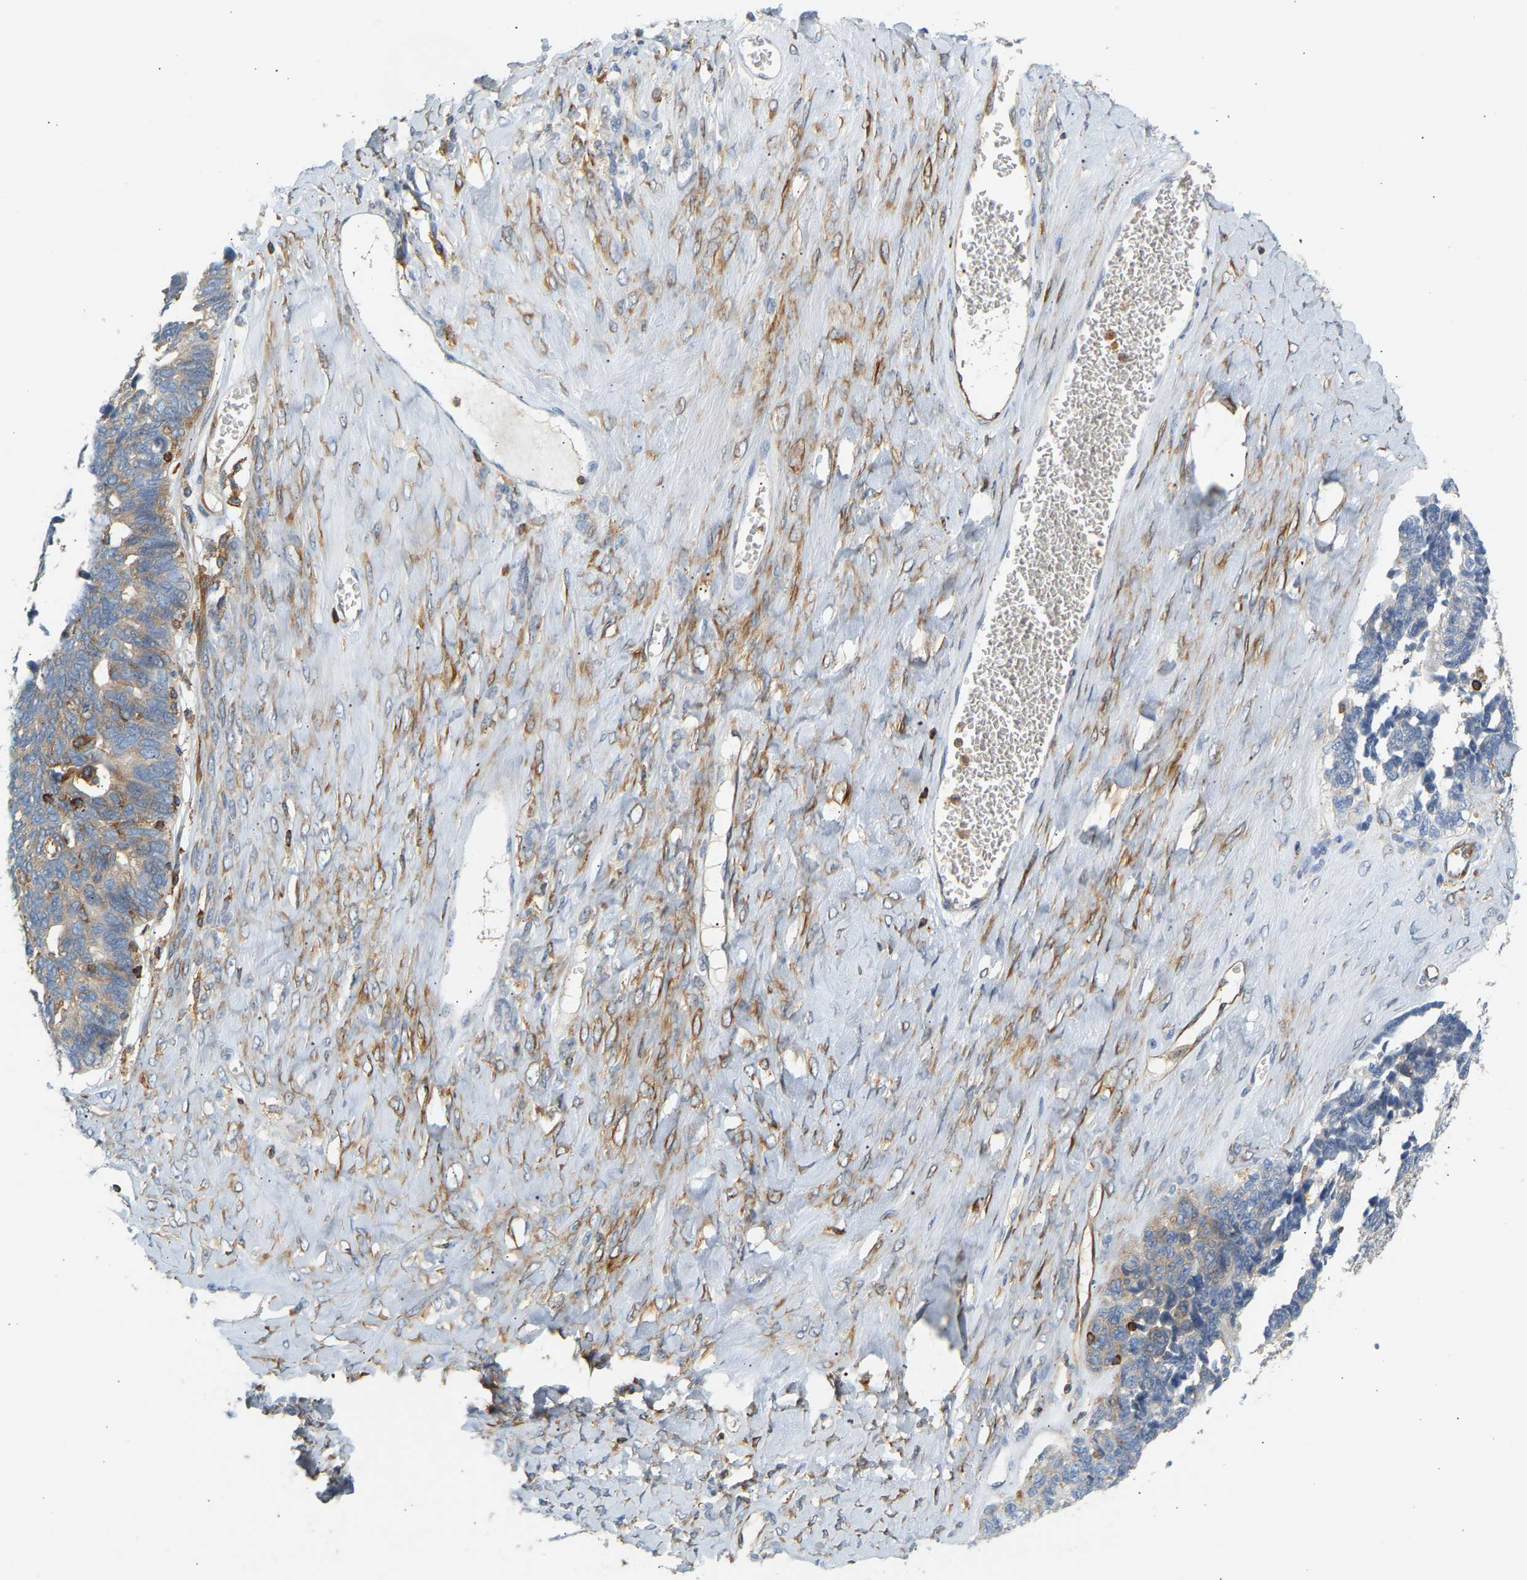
{"staining": {"intensity": "weak", "quantity": "<25%", "location": "cytoplasmic/membranous"}, "tissue": "ovarian cancer", "cell_type": "Tumor cells", "image_type": "cancer", "snomed": [{"axis": "morphology", "description": "Cystadenocarcinoma, serous, NOS"}, {"axis": "topography", "description": "Ovary"}], "caption": "There is no significant positivity in tumor cells of serous cystadenocarcinoma (ovarian). Brightfield microscopy of IHC stained with DAB (3,3'-diaminobenzidine) (brown) and hematoxylin (blue), captured at high magnification.", "gene": "FNBP1", "patient": {"sex": "female", "age": 79}}